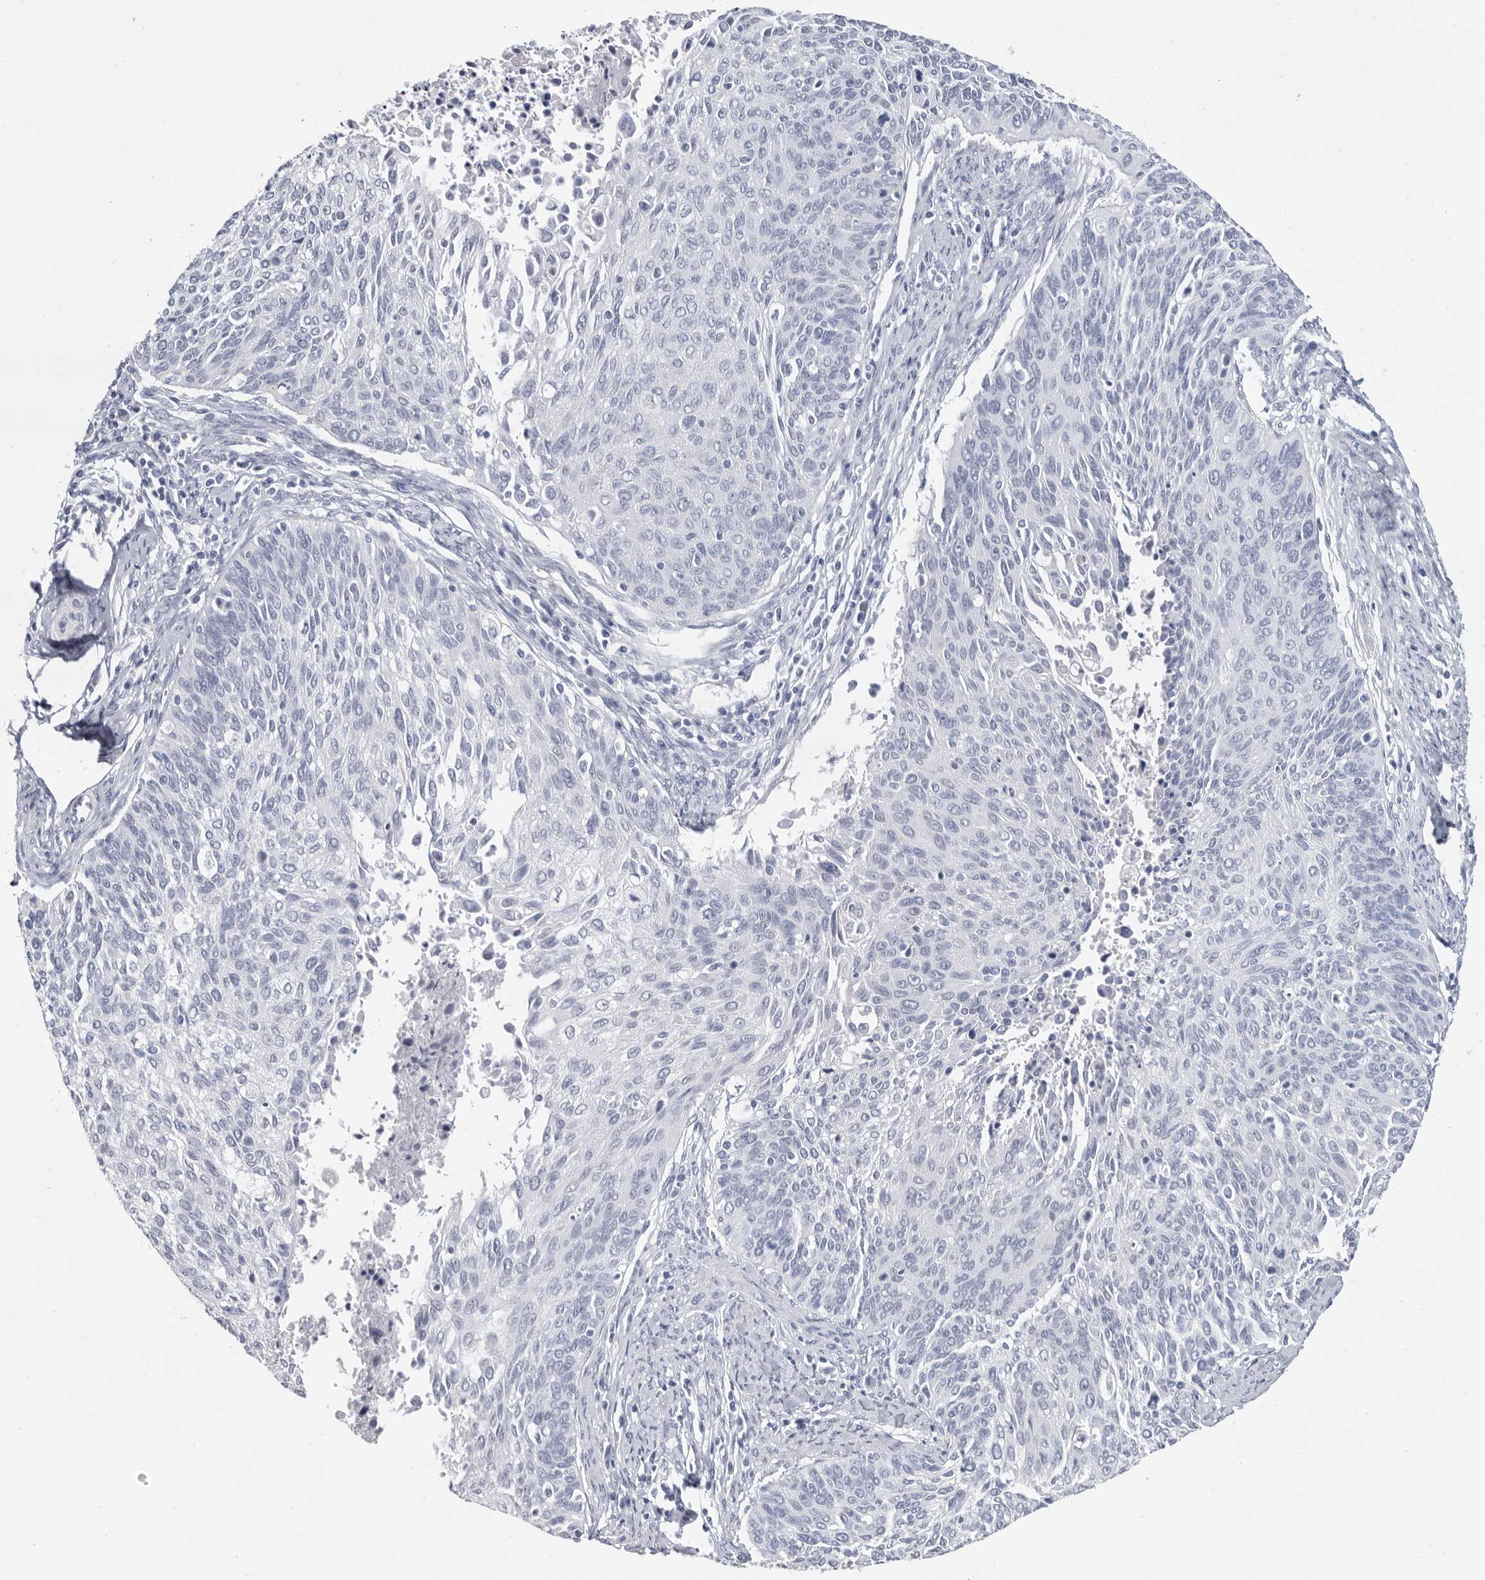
{"staining": {"intensity": "negative", "quantity": "none", "location": "none"}, "tissue": "cervical cancer", "cell_type": "Tumor cells", "image_type": "cancer", "snomed": [{"axis": "morphology", "description": "Squamous cell carcinoma, NOS"}, {"axis": "topography", "description": "Cervix"}], "caption": "High magnification brightfield microscopy of squamous cell carcinoma (cervical) stained with DAB (brown) and counterstained with hematoxylin (blue): tumor cells show no significant staining. (Stains: DAB (3,3'-diaminobenzidine) immunohistochemistry with hematoxylin counter stain, Microscopy: brightfield microscopy at high magnification).", "gene": "WRAP73", "patient": {"sex": "female", "age": 55}}